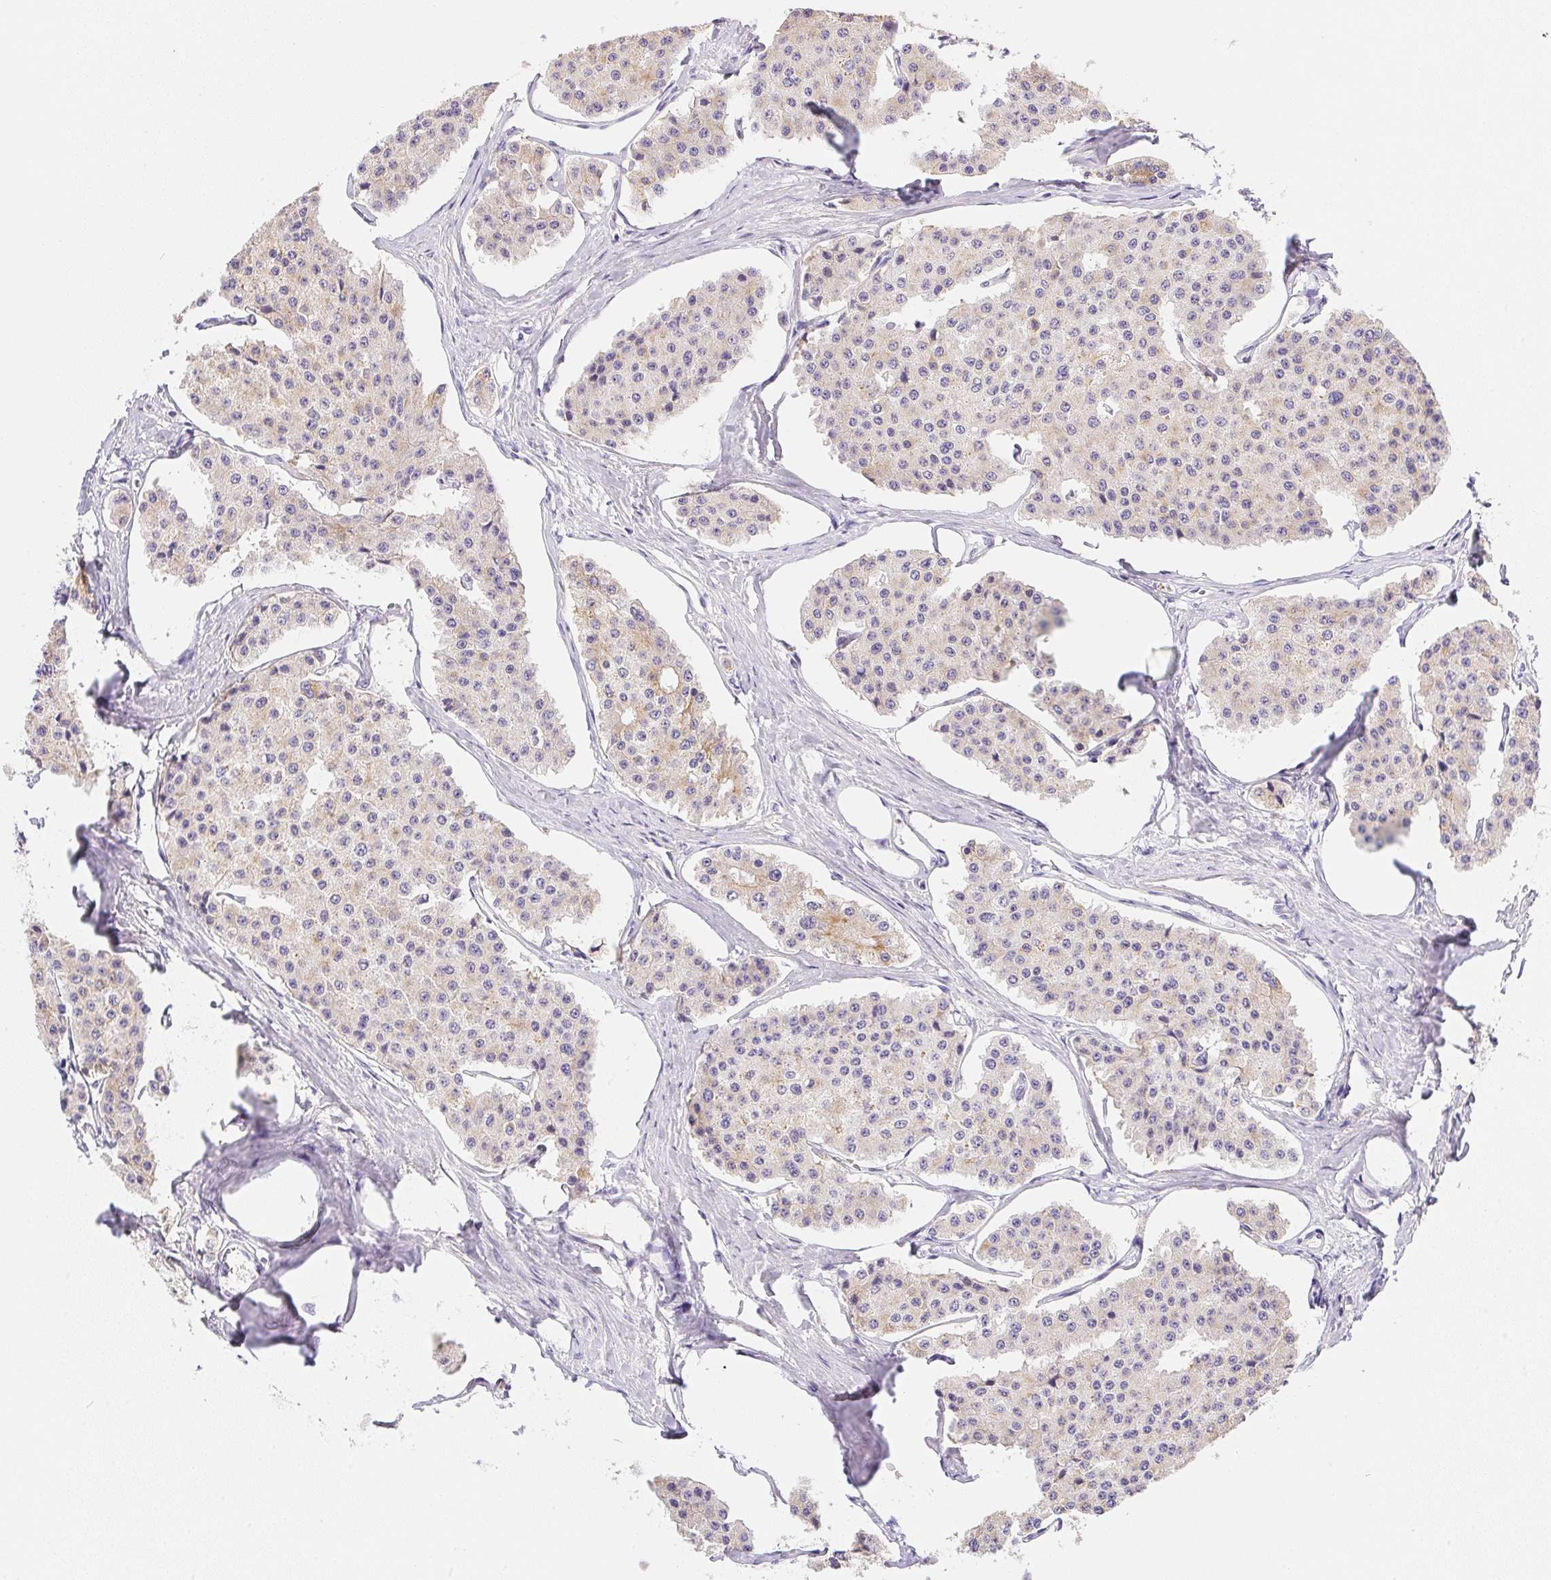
{"staining": {"intensity": "weak", "quantity": "<25%", "location": "cytoplasmic/membranous"}, "tissue": "carcinoid", "cell_type": "Tumor cells", "image_type": "cancer", "snomed": [{"axis": "morphology", "description": "Carcinoid, malignant, NOS"}, {"axis": "topography", "description": "Small intestine"}], "caption": "A high-resolution photomicrograph shows immunohistochemistry (IHC) staining of carcinoid, which exhibits no significant expression in tumor cells.", "gene": "SLC17A7", "patient": {"sex": "female", "age": 65}}